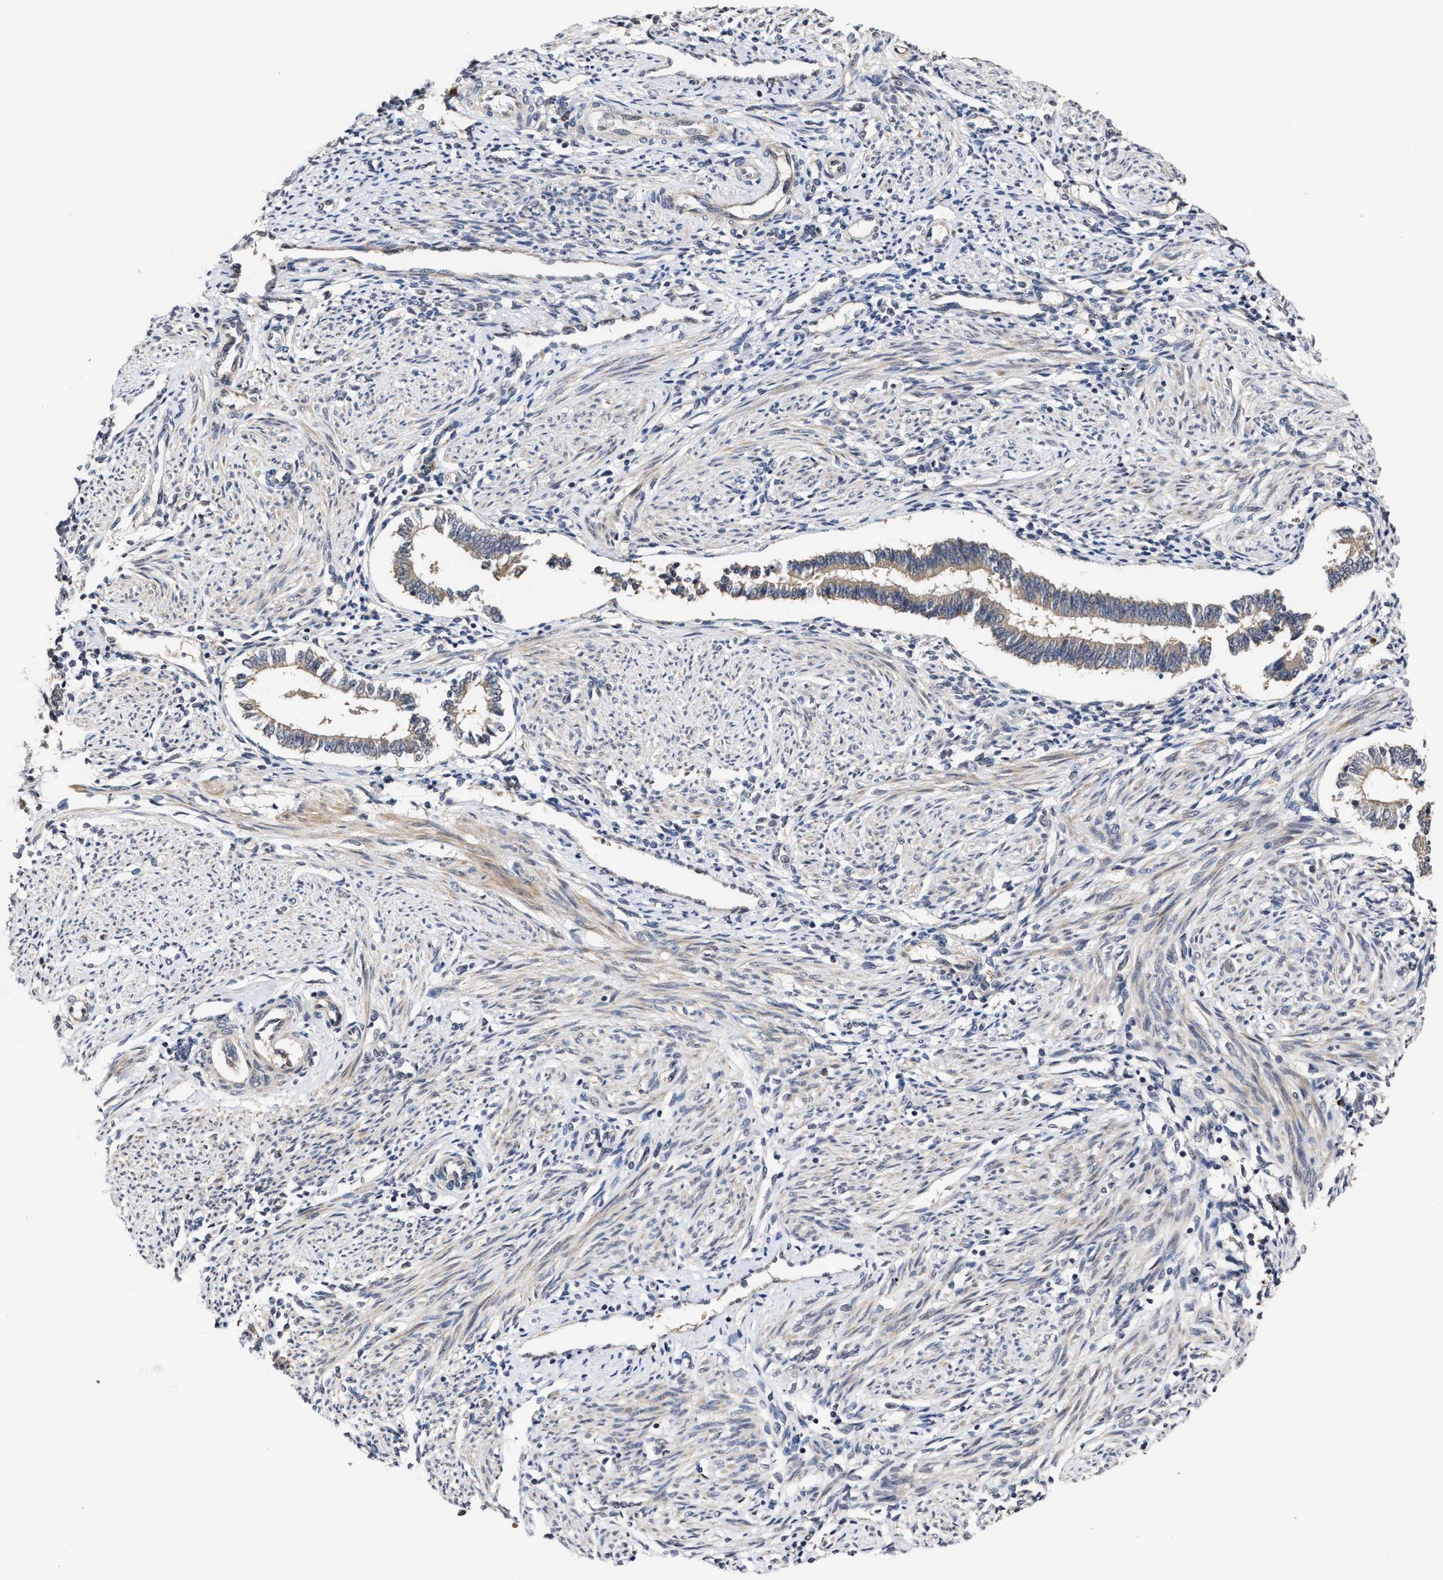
{"staining": {"intensity": "moderate", "quantity": ">75%", "location": "cytoplasmic/membranous"}, "tissue": "endometrium", "cell_type": "Cells in endometrial stroma", "image_type": "normal", "snomed": [{"axis": "morphology", "description": "Normal tissue, NOS"}, {"axis": "topography", "description": "Endometrium"}], "caption": "Immunohistochemical staining of benign human endometrium demonstrates >75% levels of moderate cytoplasmic/membranous protein expression in about >75% of cells in endometrial stroma.", "gene": "SAR1A", "patient": {"sex": "female", "age": 42}}